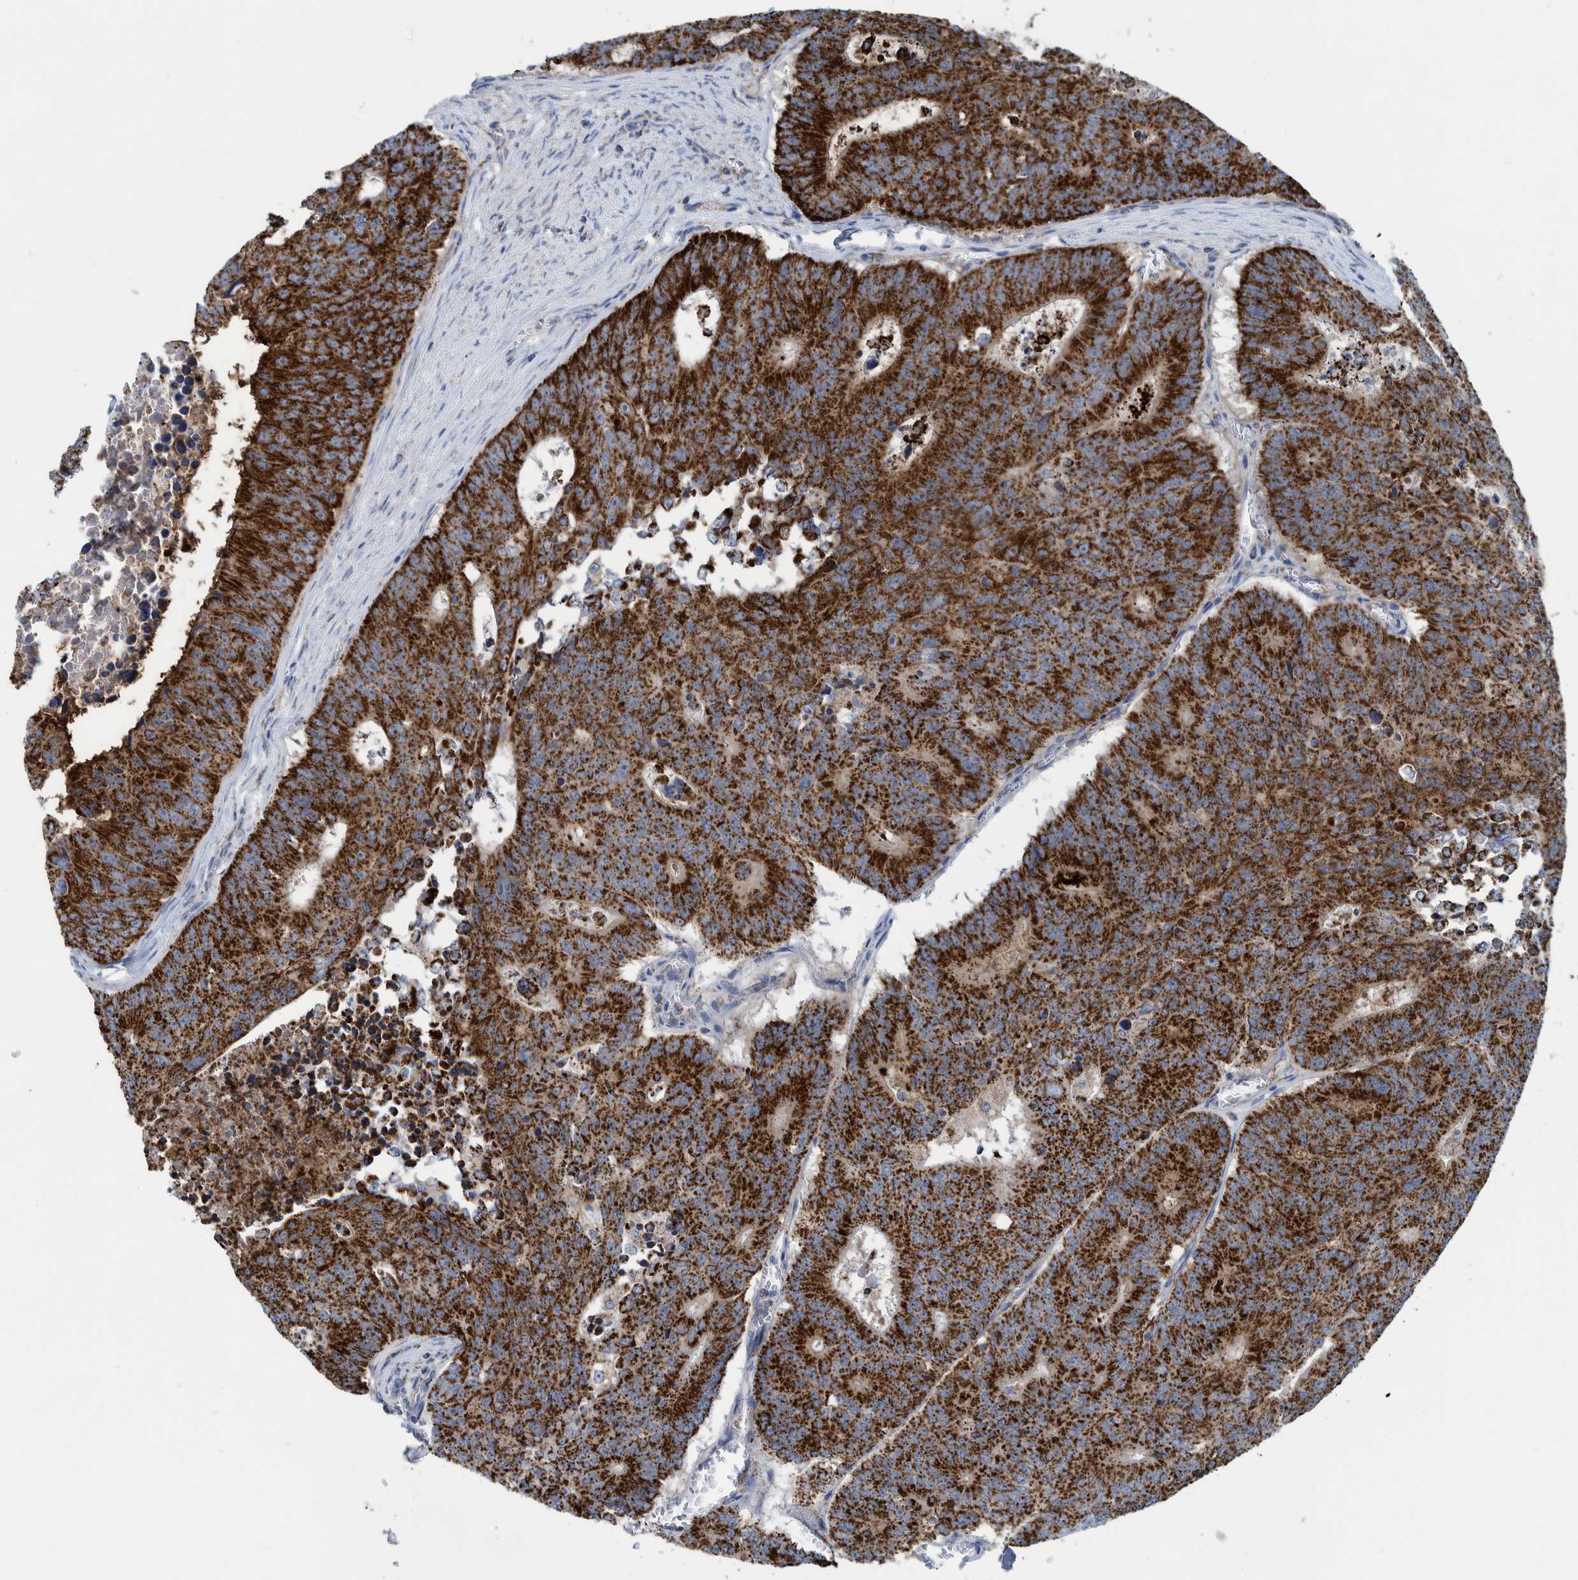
{"staining": {"intensity": "strong", "quantity": ">75%", "location": "cytoplasmic/membranous"}, "tissue": "colorectal cancer", "cell_type": "Tumor cells", "image_type": "cancer", "snomed": [{"axis": "morphology", "description": "Adenocarcinoma, NOS"}, {"axis": "topography", "description": "Colon"}], "caption": "Human adenocarcinoma (colorectal) stained with a protein marker shows strong staining in tumor cells.", "gene": "MRPS7", "patient": {"sex": "male", "age": 87}}